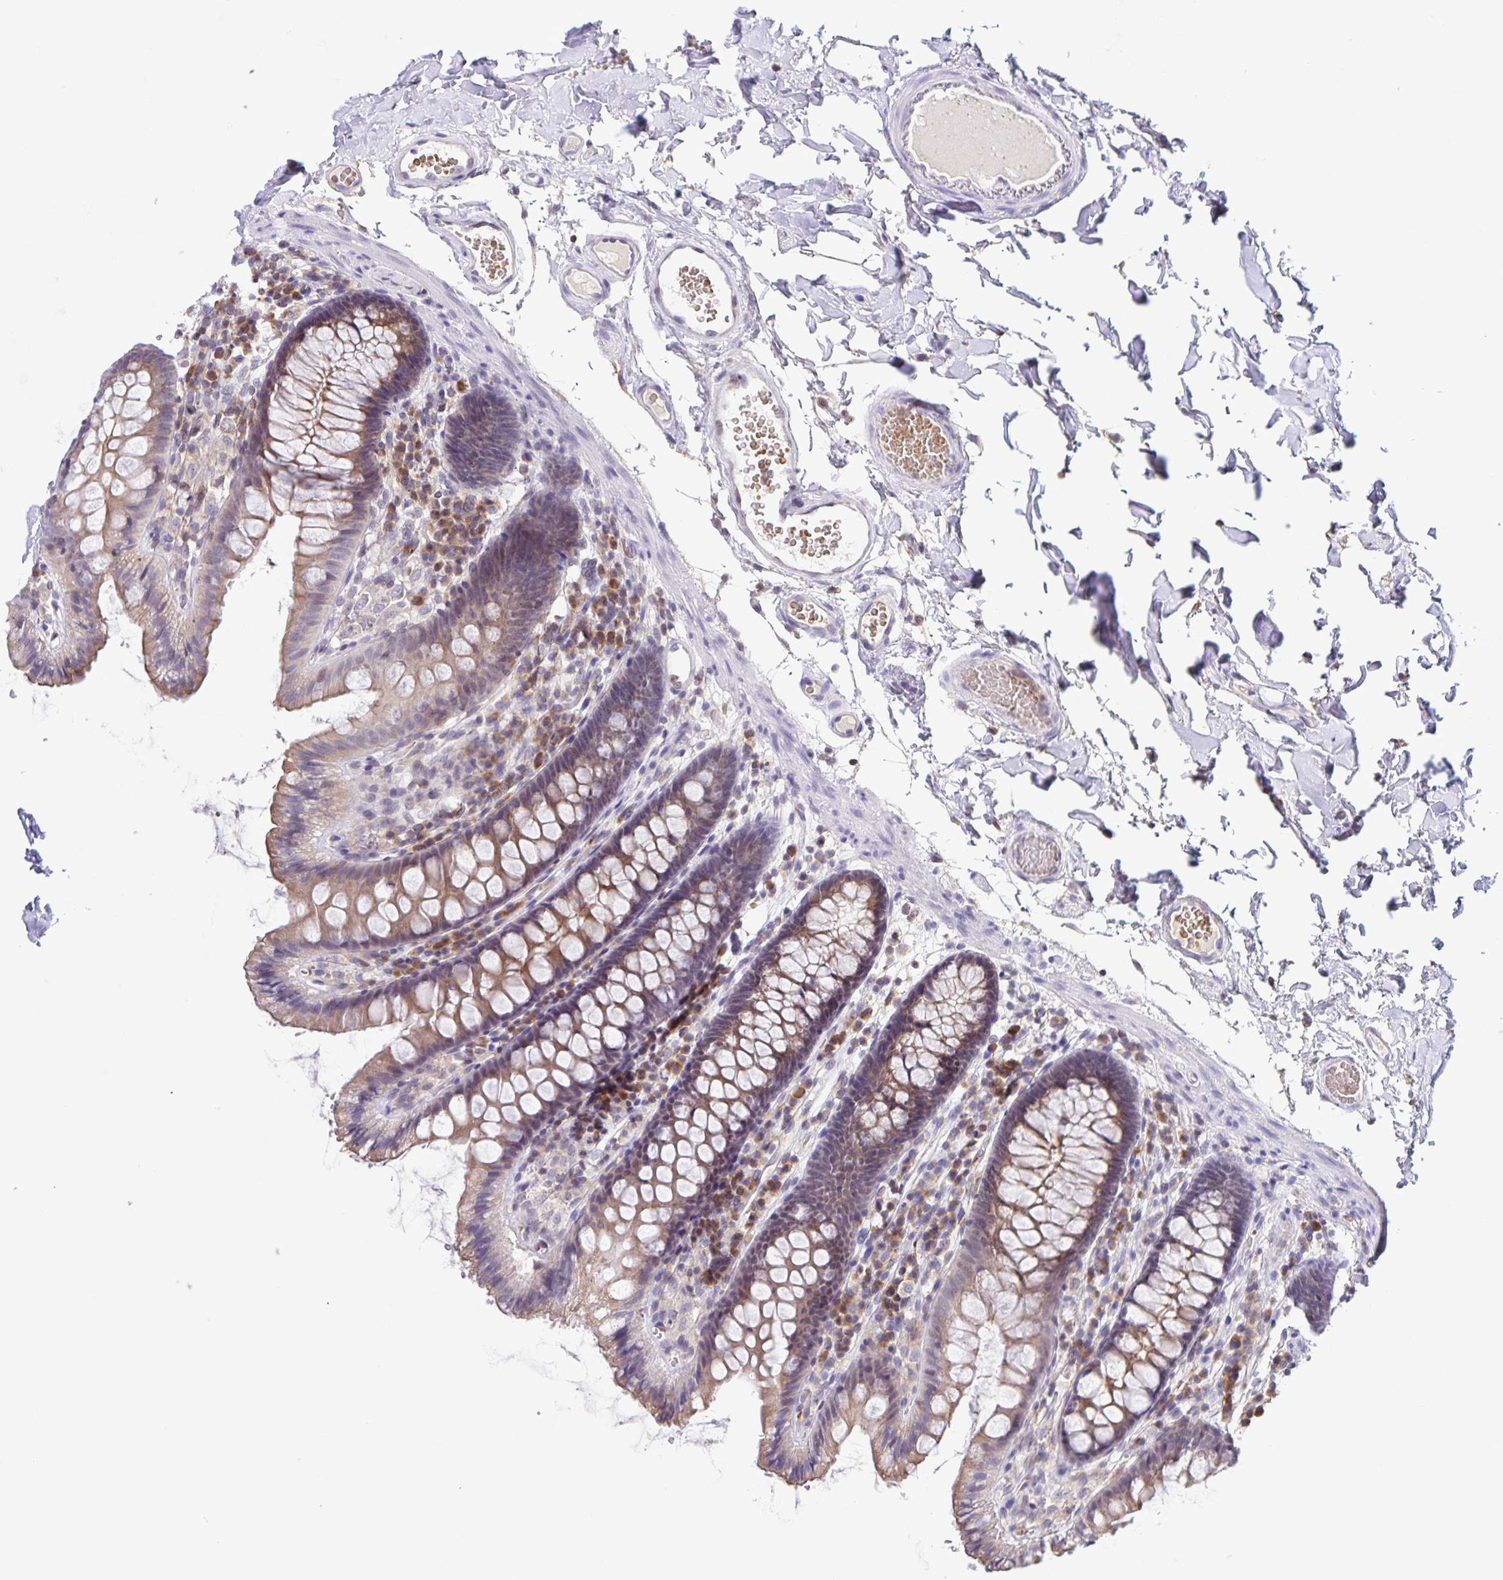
{"staining": {"intensity": "negative", "quantity": "none", "location": "none"}, "tissue": "colon", "cell_type": "Endothelial cells", "image_type": "normal", "snomed": [{"axis": "morphology", "description": "Normal tissue, NOS"}, {"axis": "topography", "description": "Colon"}], "caption": "DAB immunohistochemical staining of benign human colon exhibits no significant expression in endothelial cells.", "gene": "STPG4", "patient": {"sex": "male", "age": 84}}